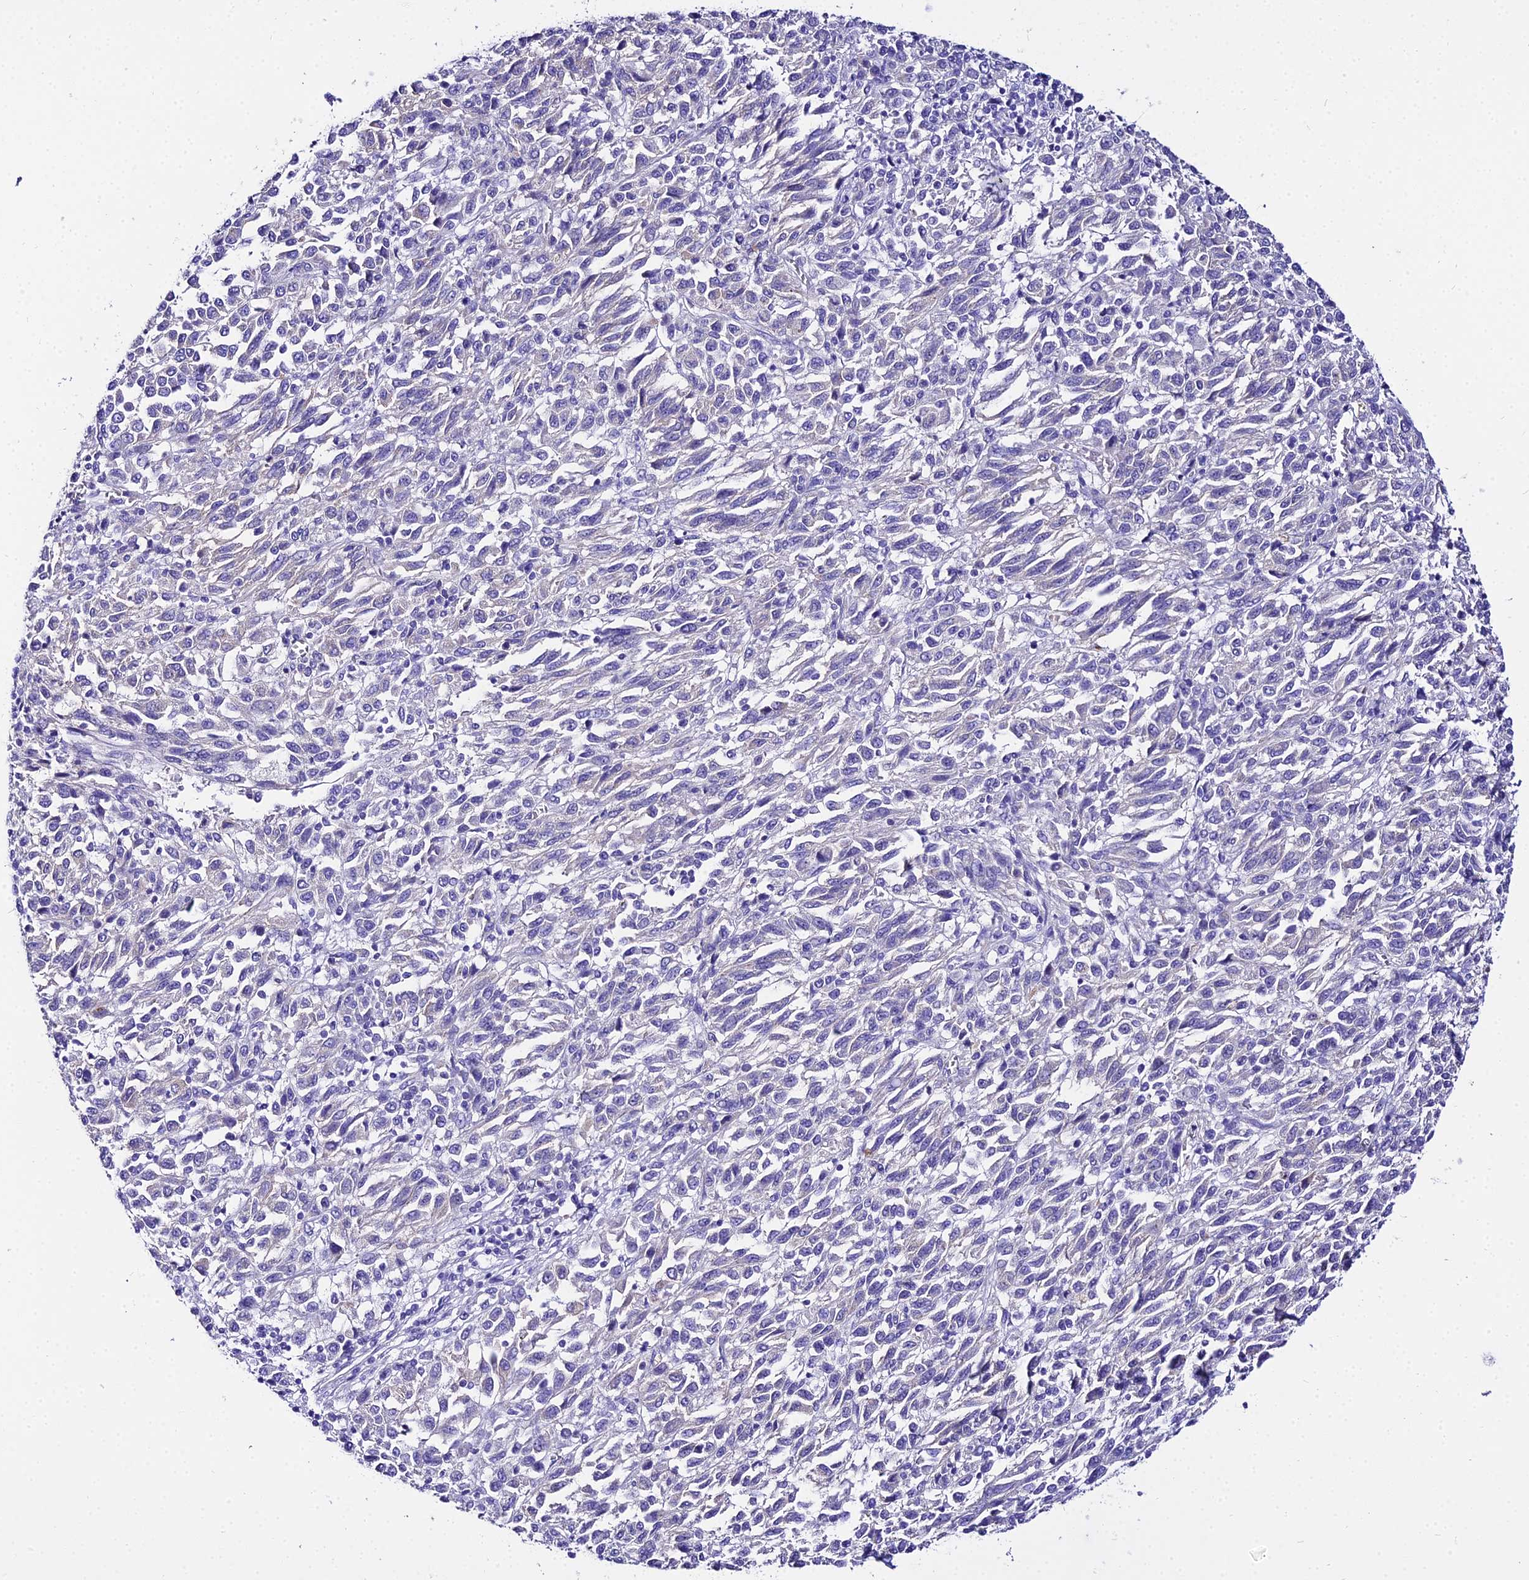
{"staining": {"intensity": "negative", "quantity": "none", "location": "none"}, "tissue": "melanoma", "cell_type": "Tumor cells", "image_type": "cancer", "snomed": [{"axis": "morphology", "description": "Malignant melanoma, Metastatic site"}, {"axis": "topography", "description": "Lung"}], "caption": "A histopathology image of malignant melanoma (metastatic site) stained for a protein shows no brown staining in tumor cells.", "gene": "TUBA3D", "patient": {"sex": "male", "age": 64}}